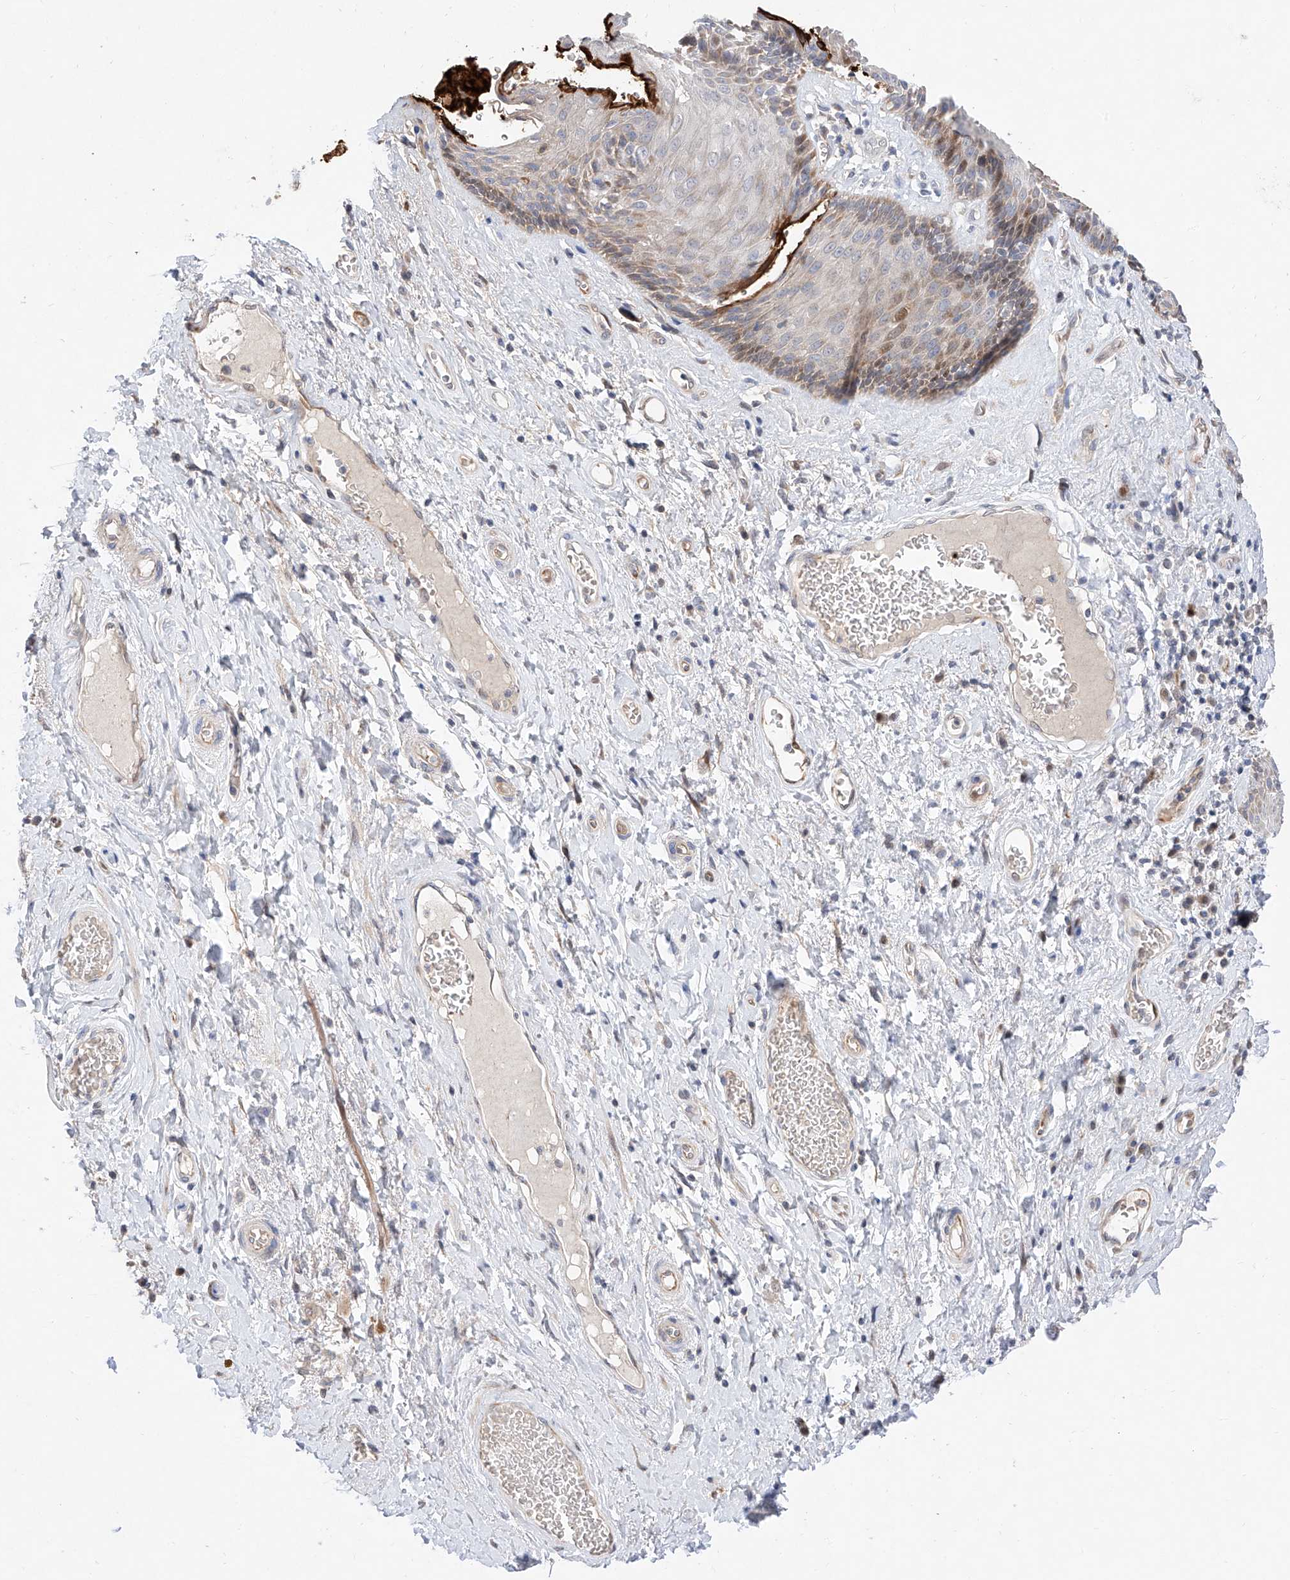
{"staining": {"intensity": "moderate", "quantity": "25%-75%", "location": "cytoplasmic/membranous,nuclear"}, "tissue": "skin", "cell_type": "Epidermal cells", "image_type": "normal", "snomed": [{"axis": "morphology", "description": "Normal tissue, NOS"}, {"axis": "topography", "description": "Anal"}], "caption": "A histopathology image showing moderate cytoplasmic/membranous,nuclear positivity in about 25%-75% of epidermal cells in unremarkable skin, as visualized by brown immunohistochemical staining.", "gene": "FUCA2", "patient": {"sex": "male", "age": 69}}